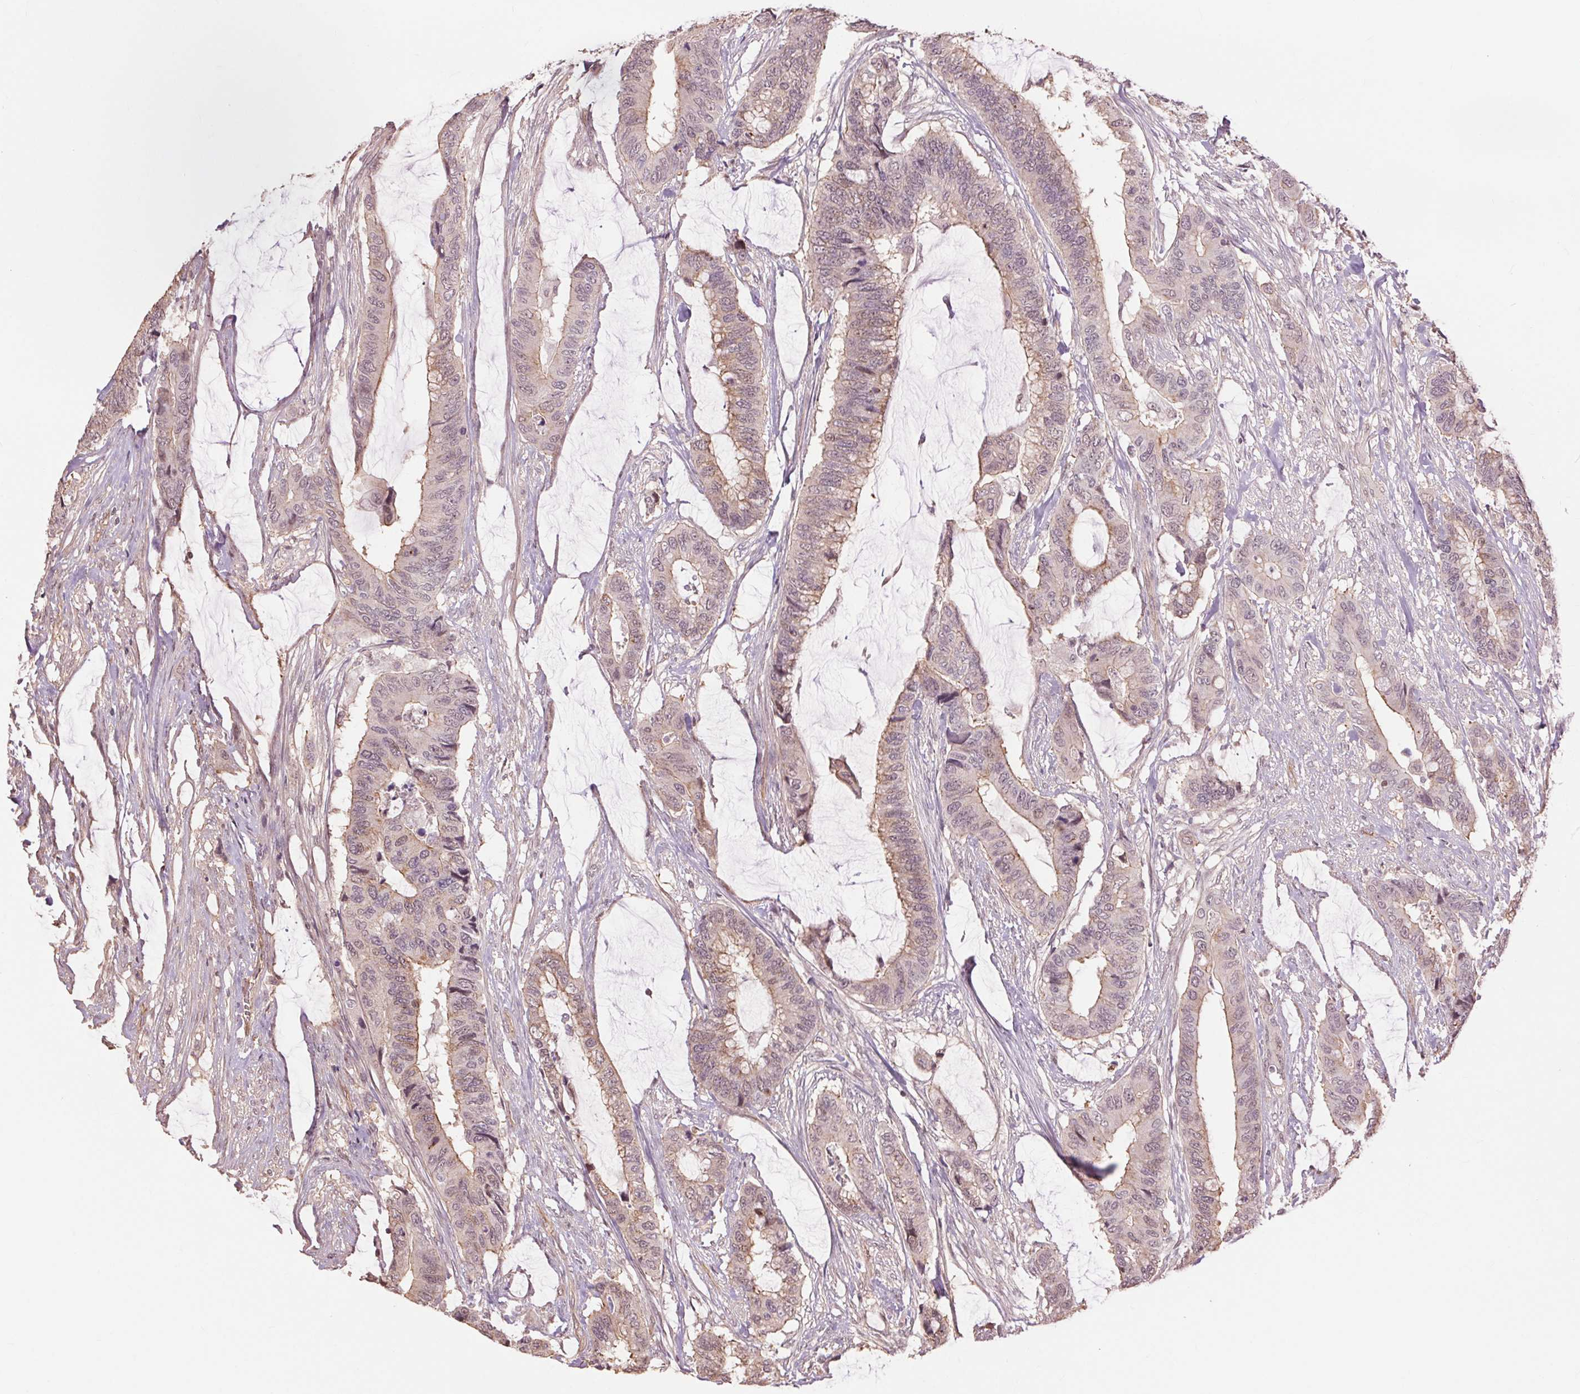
{"staining": {"intensity": "weak", "quantity": "25%-75%", "location": "cytoplasmic/membranous"}, "tissue": "colorectal cancer", "cell_type": "Tumor cells", "image_type": "cancer", "snomed": [{"axis": "morphology", "description": "Adenocarcinoma, NOS"}, {"axis": "topography", "description": "Rectum"}], "caption": "About 25%-75% of tumor cells in colorectal adenocarcinoma reveal weak cytoplasmic/membranous protein expression as visualized by brown immunohistochemical staining.", "gene": "PALM", "patient": {"sex": "female", "age": 59}}